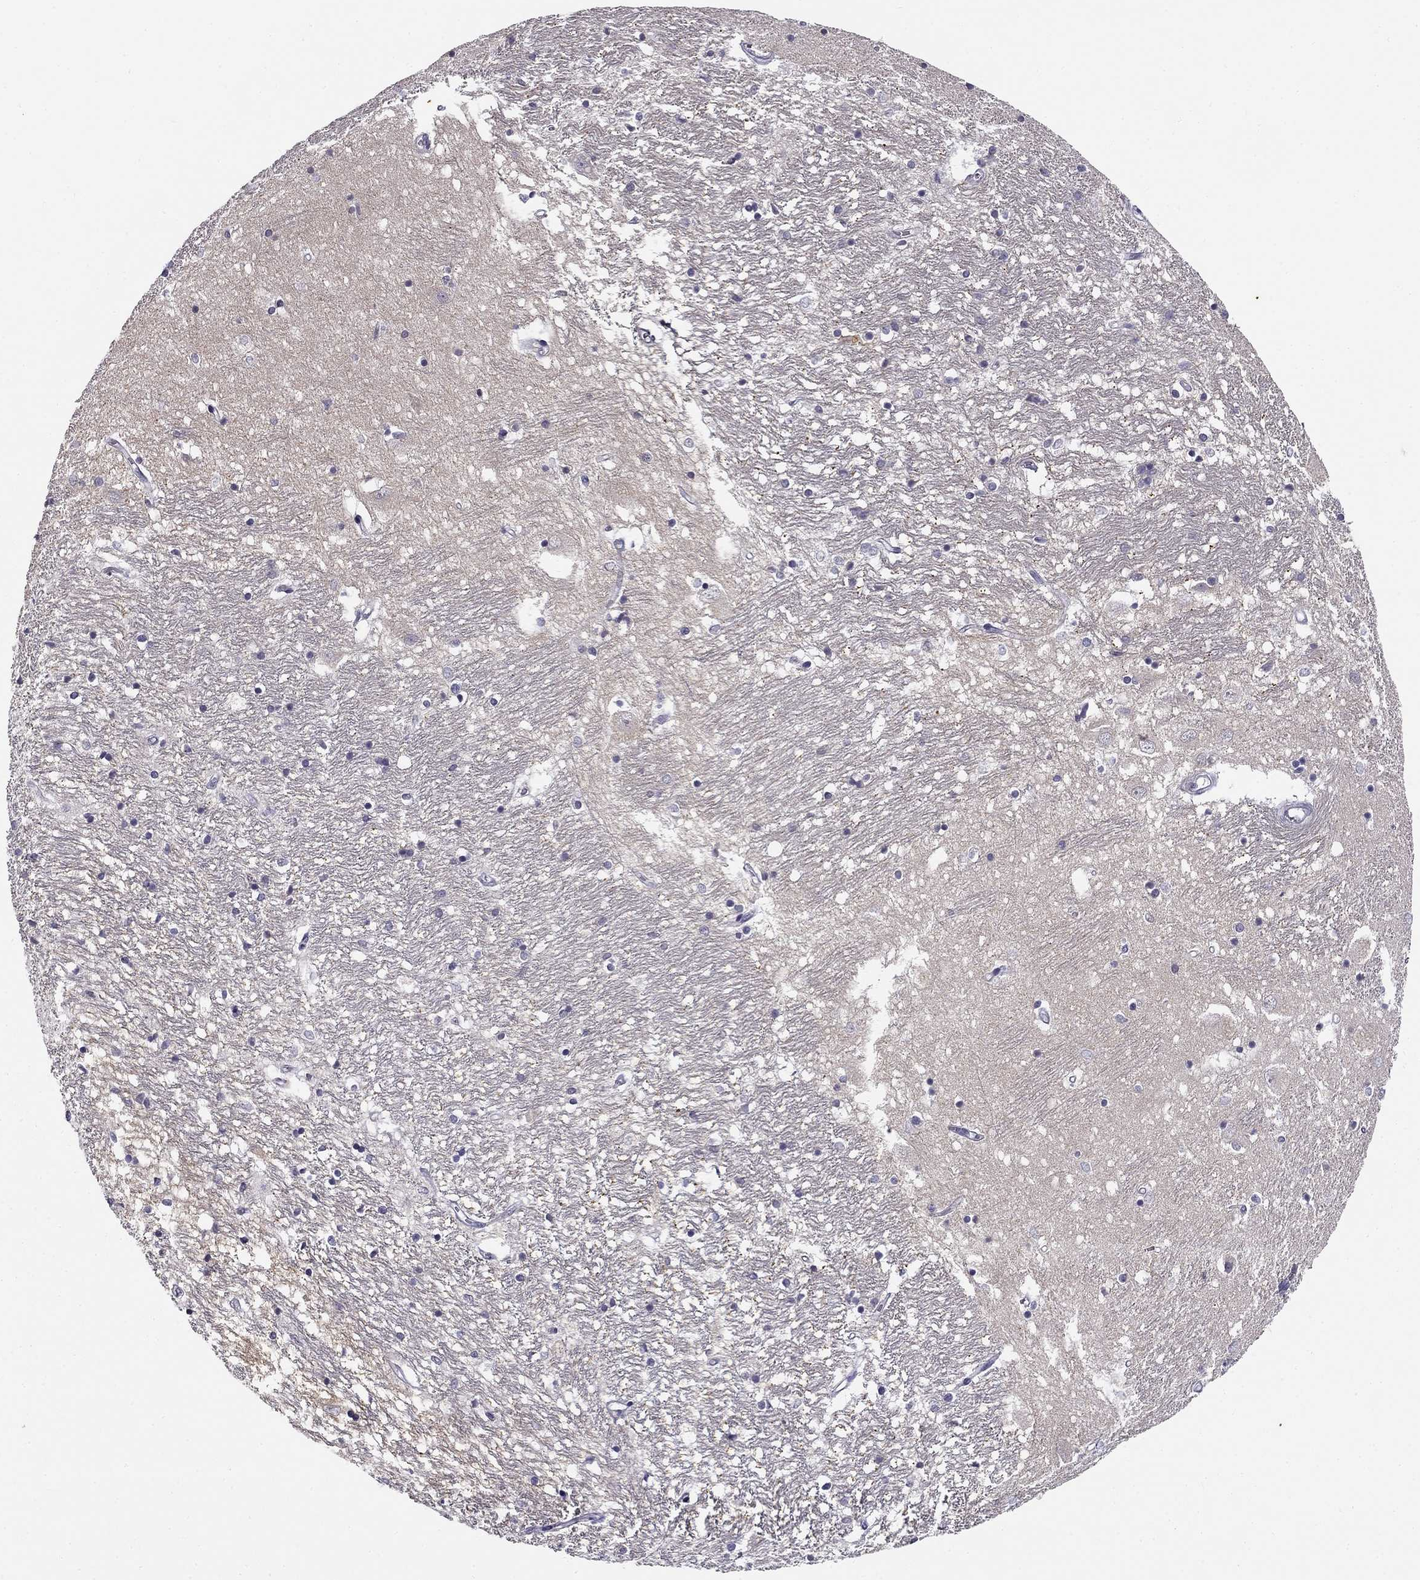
{"staining": {"intensity": "negative", "quantity": "none", "location": "none"}, "tissue": "caudate", "cell_type": "Glial cells", "image_type": "normal", "snomed": [{"axis": "morphology", "description": "Normal tissue, NOS"}, {"axis": "topography", "description": "Lateral ventricle wall"}], "caption": "Glial cells show no significant protein staining in benign caudate.", "gene": "CNR1", "patient": {"sex": "female", "age": 71}}